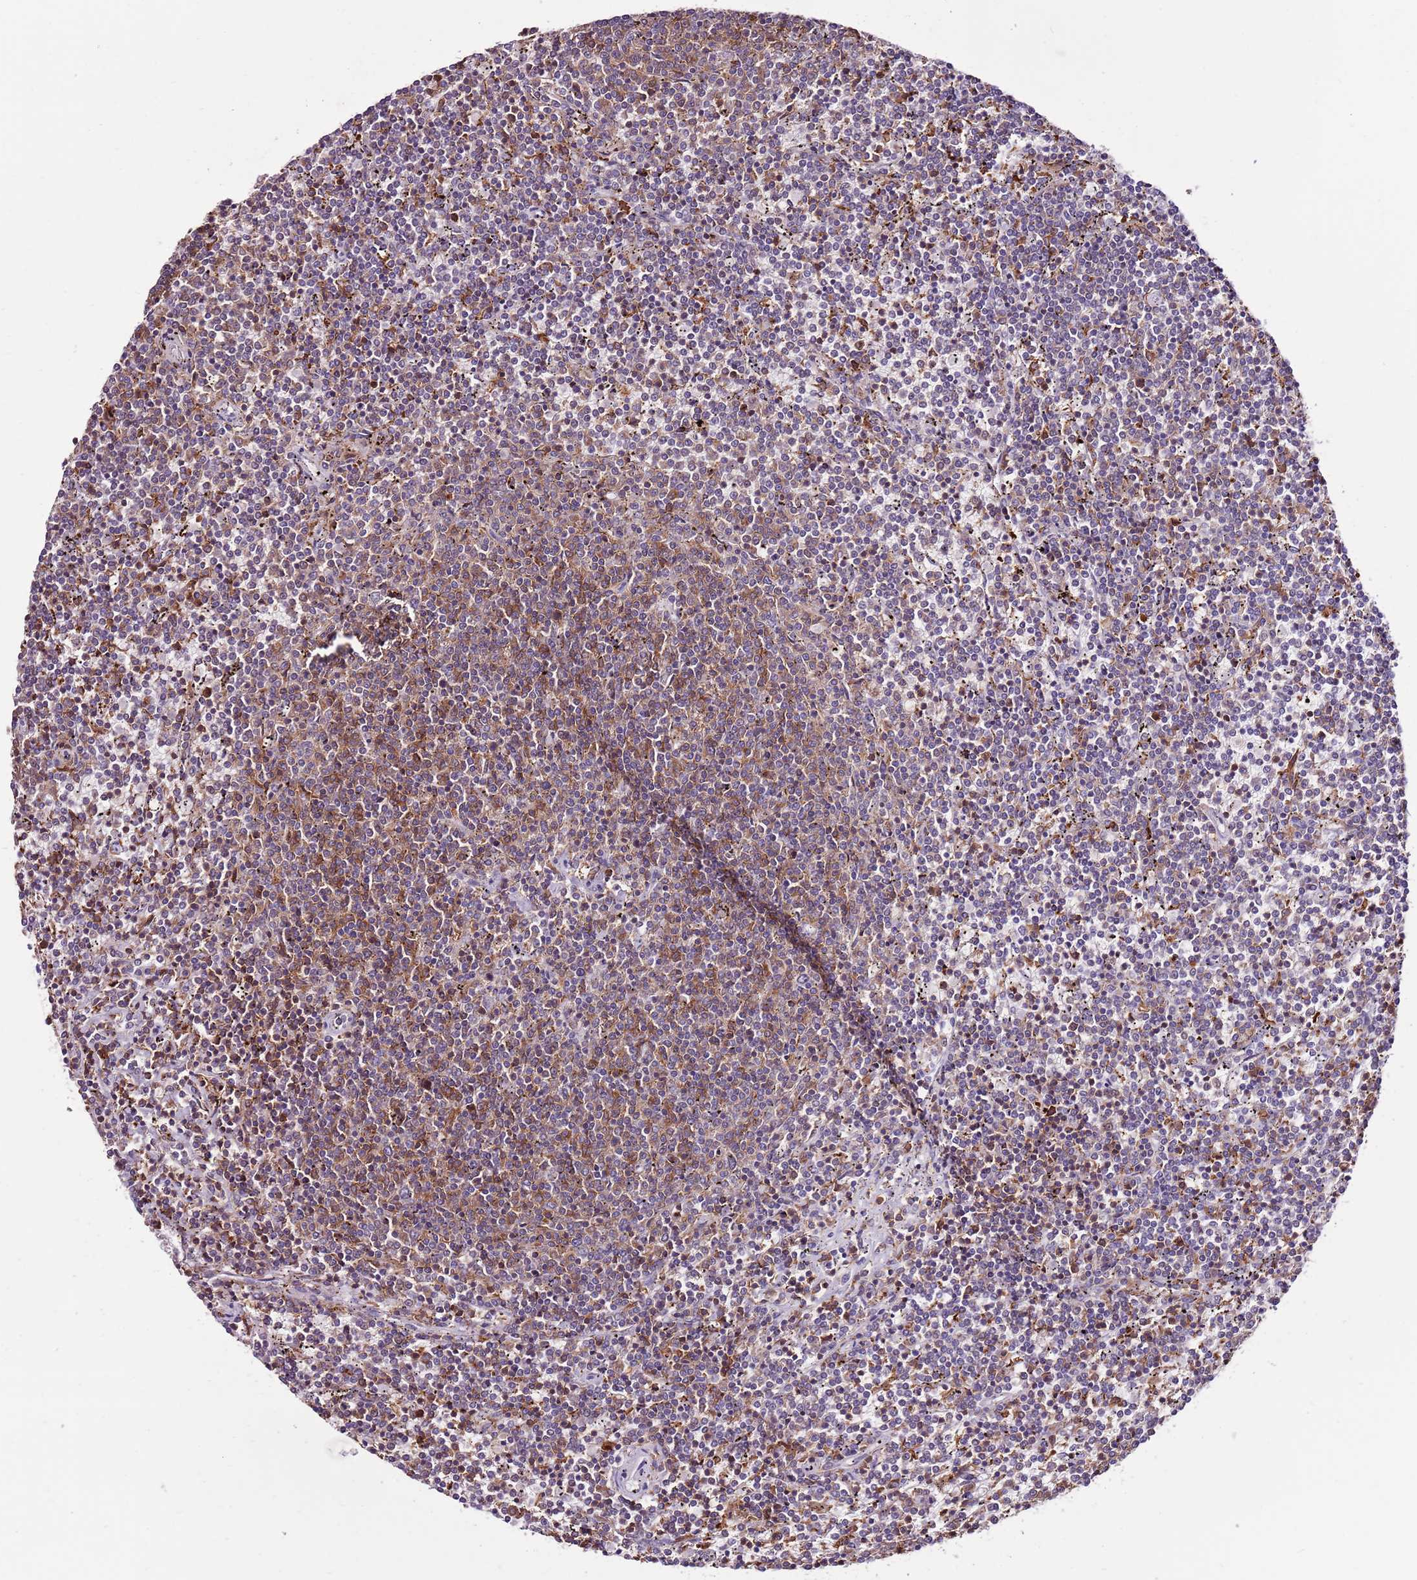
{"staining": {"intensity": "moderate", "quantity": "<25%", "location": "cytoplasmic/membranous"}, "tissue": "lymphoma", "cell_type": "Tumor cells", "image_type": "cancer", "snomed": [{"axis": "morphology", "description": "Malignant lymphoma, non-Hodgkin's type, Low grade"}, {"axis": "topography", "description": "Spleen"}], "caption": "The immunohistochemical stain highlights moderate cytoplasmic/membranous expression in tumor cells of lymphoma tissue. (DAB IHC with brightfield microscopy, high magnification).", "gene": "ZSWIM1", "patient": {"sex": "female", "age": 50}}